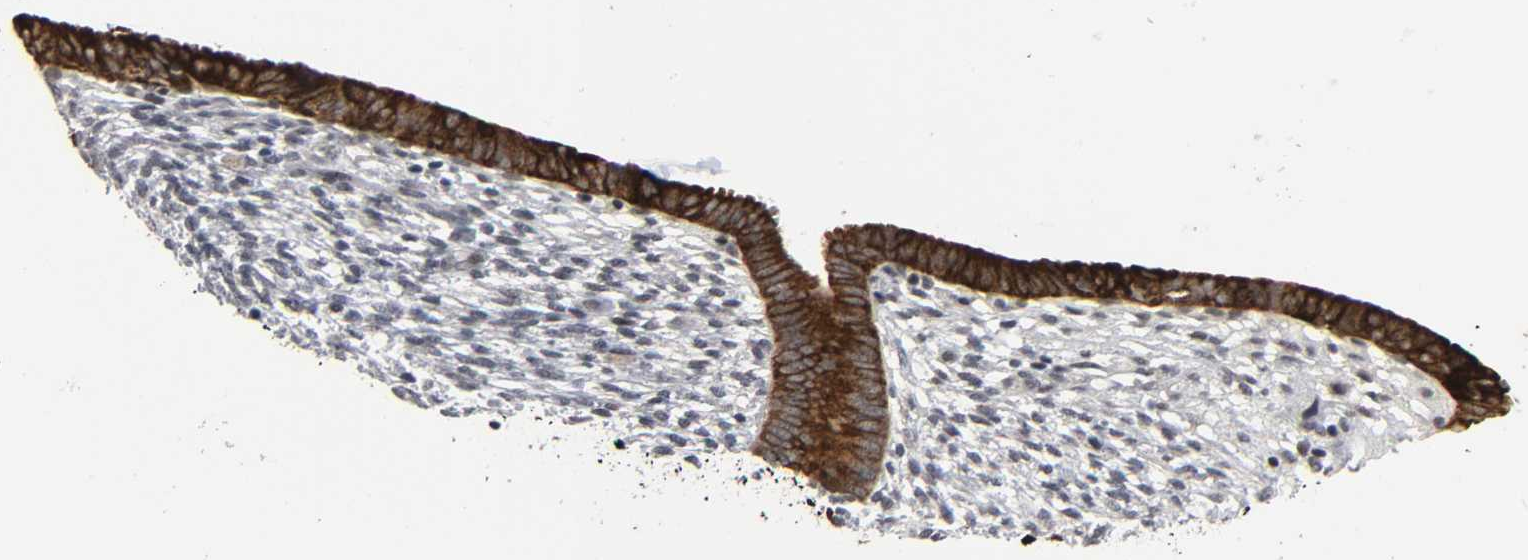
{"staining": {"intensity": "negative", "quantity": "none", "location": "none"}, "tissue": "endometrium", "cell_type": "Cells in endometrial stroma", "image_type": "normal", "snomed": [{"axis": "morphology", "description": "Normal tissue, NOS"}, {"axis": "topography", "description": "Endometrium"}], "caption": "The image reveals no significant expression in cells in endometrial stroma of endometrium.", "gene": "MUC1", "patient": {"sex": "female", "age": 57}}